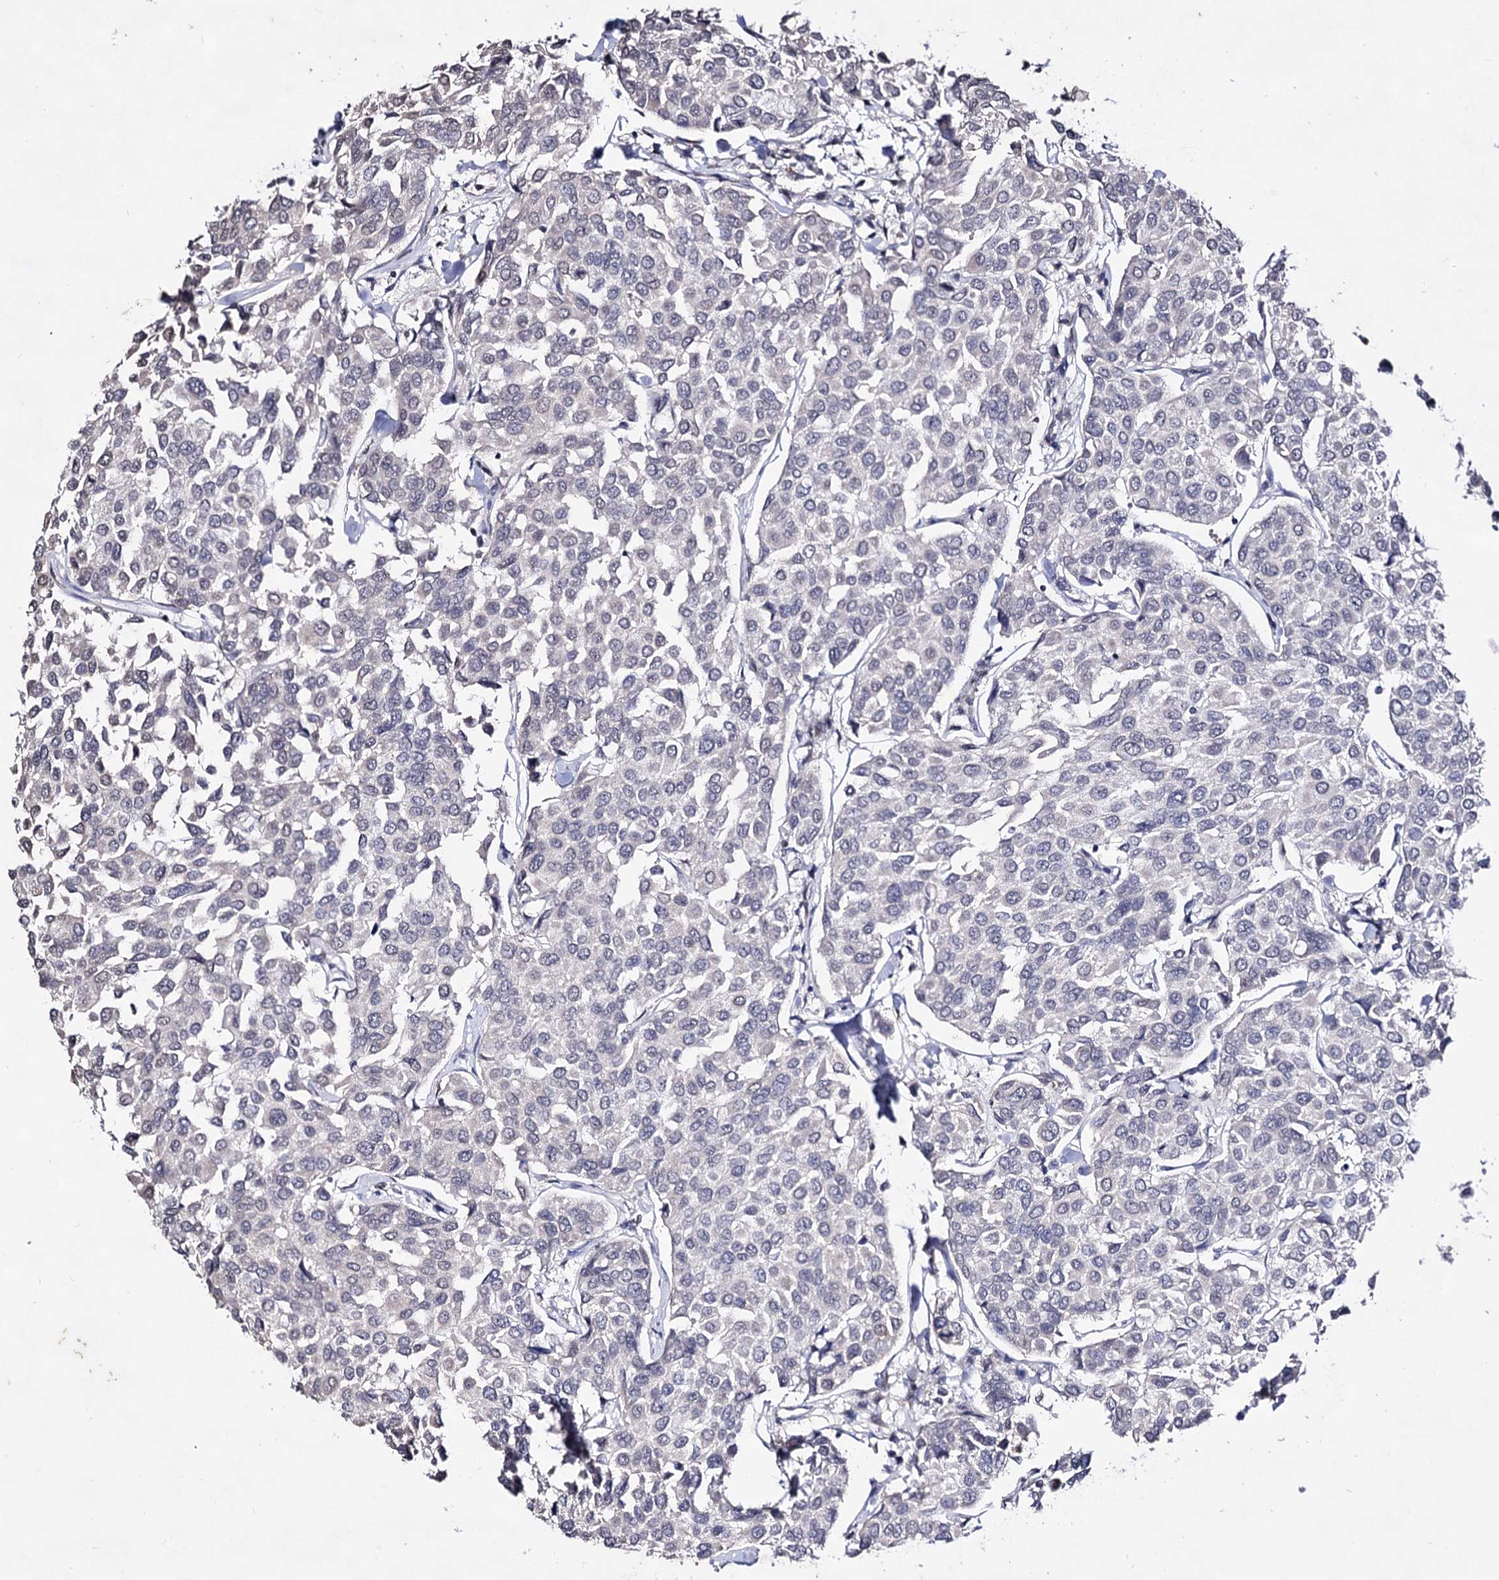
{"staining": {"intensity": "negative", "quantity": "none", "location": "none"}, "tissue": "breast cancer", "cell_type": "Tumor cells", "image_type": "cancer", "snomed": [{"axis": "morphology", "description": "Duct carcinoma"}, {"axis": "topography", "description": "Breast"}], "caption": "IHC histopathology image of human breast invasive ductal carcinoma stained for a protein (brown), which reveals no positivity in tumor cells.", "gene": "PLIN1", "patient": {"sex": "female", "age": 55}}